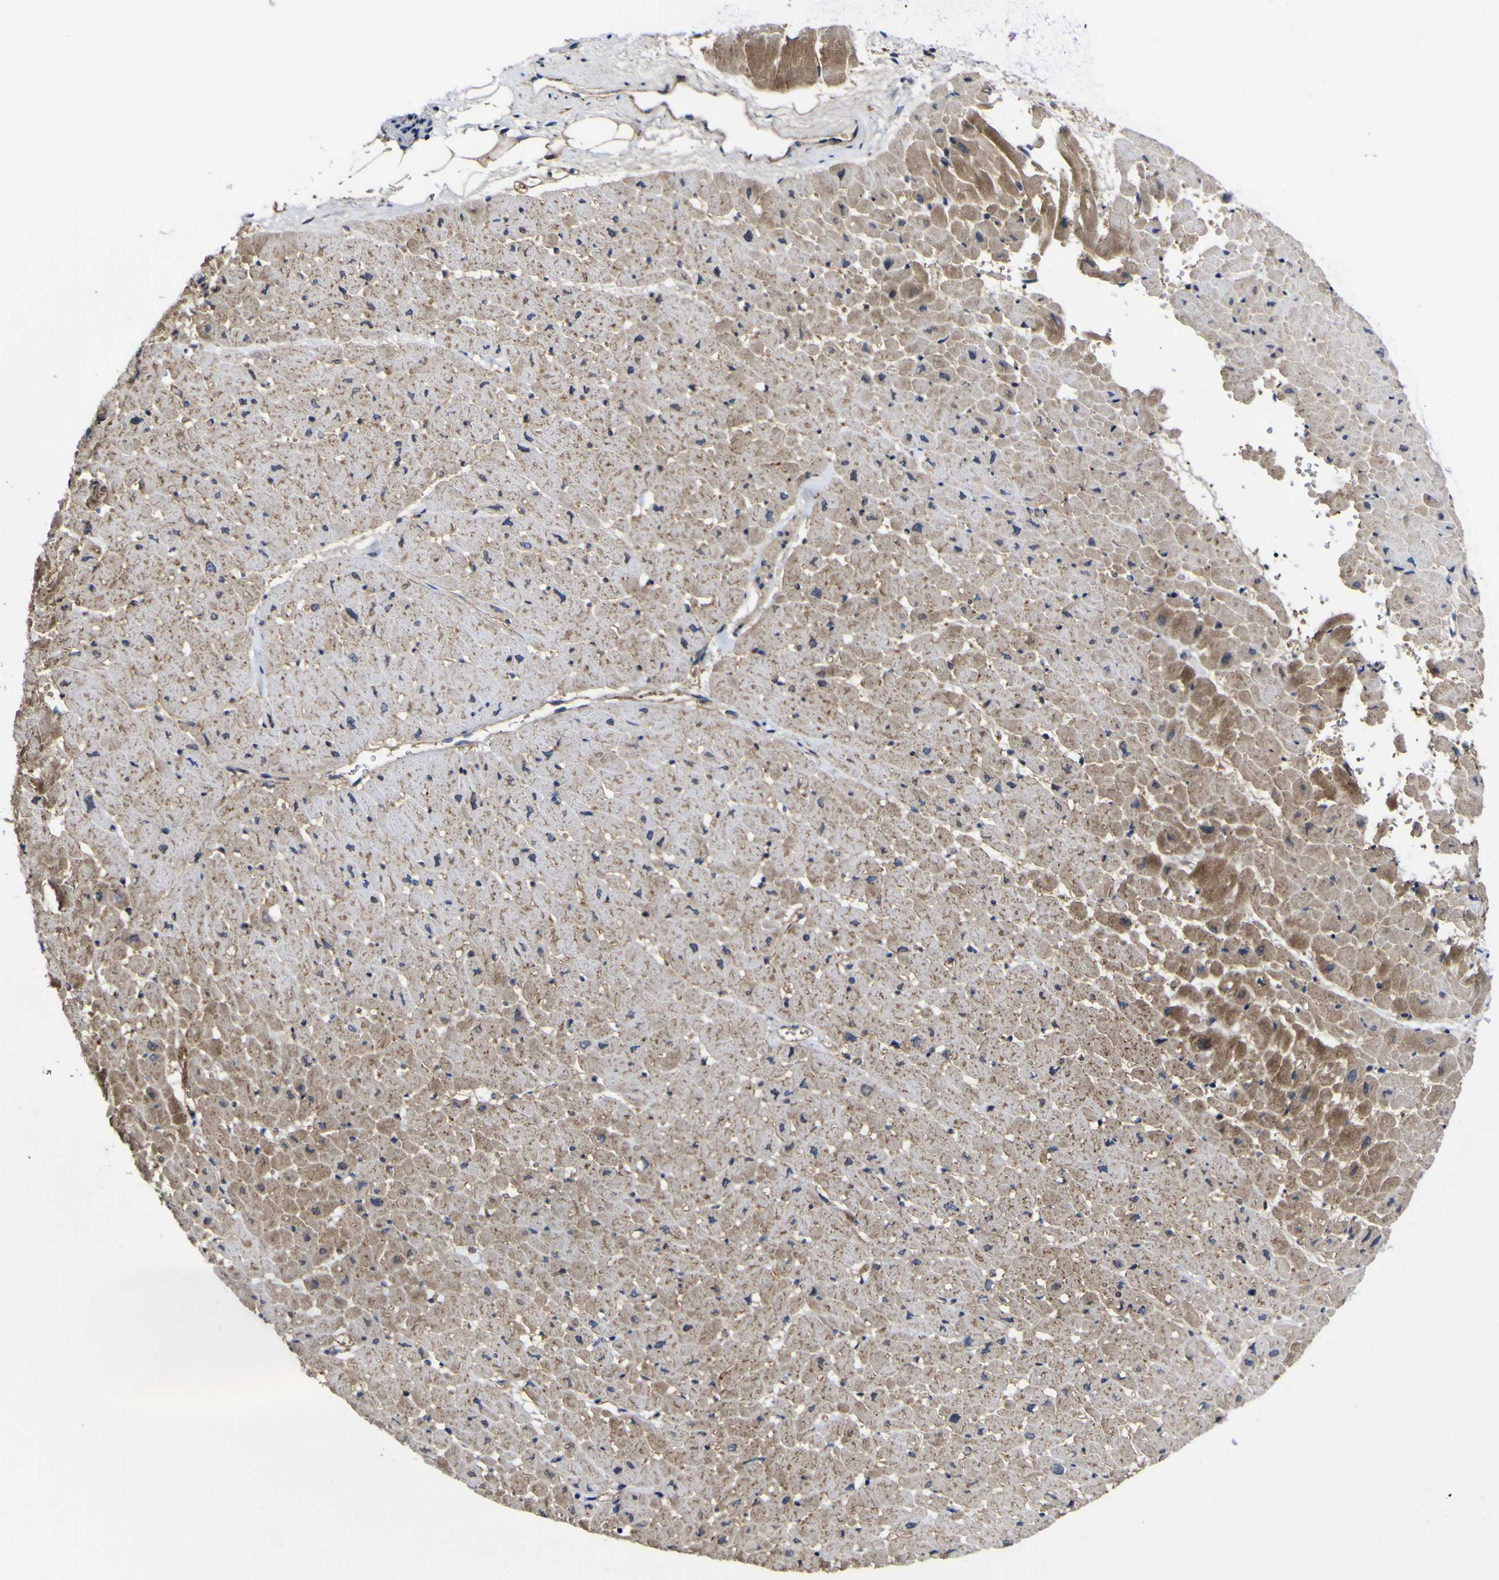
{"staining": {"intensity": "moderate", "quantity": ">75%", "location": "cytoplasmic/membranous"}, "tissue": "heart muscle", "cell_type": "Cardiomyocytes", "image_type": "normal", "snomed": [{"axis": "morphology", "description": "Normal tissue, NOS"}, {"axis": "topography", "description": "Heart"}], "caption": "Moderate cytoplasmic/membranous expression for a protein is seen in about >75% of cardiomyocytes of unremarkable heart muscle using immunohistochemistry.", "gene": "CCDC90B", "patient": {"sex": "male", "age": 45}}